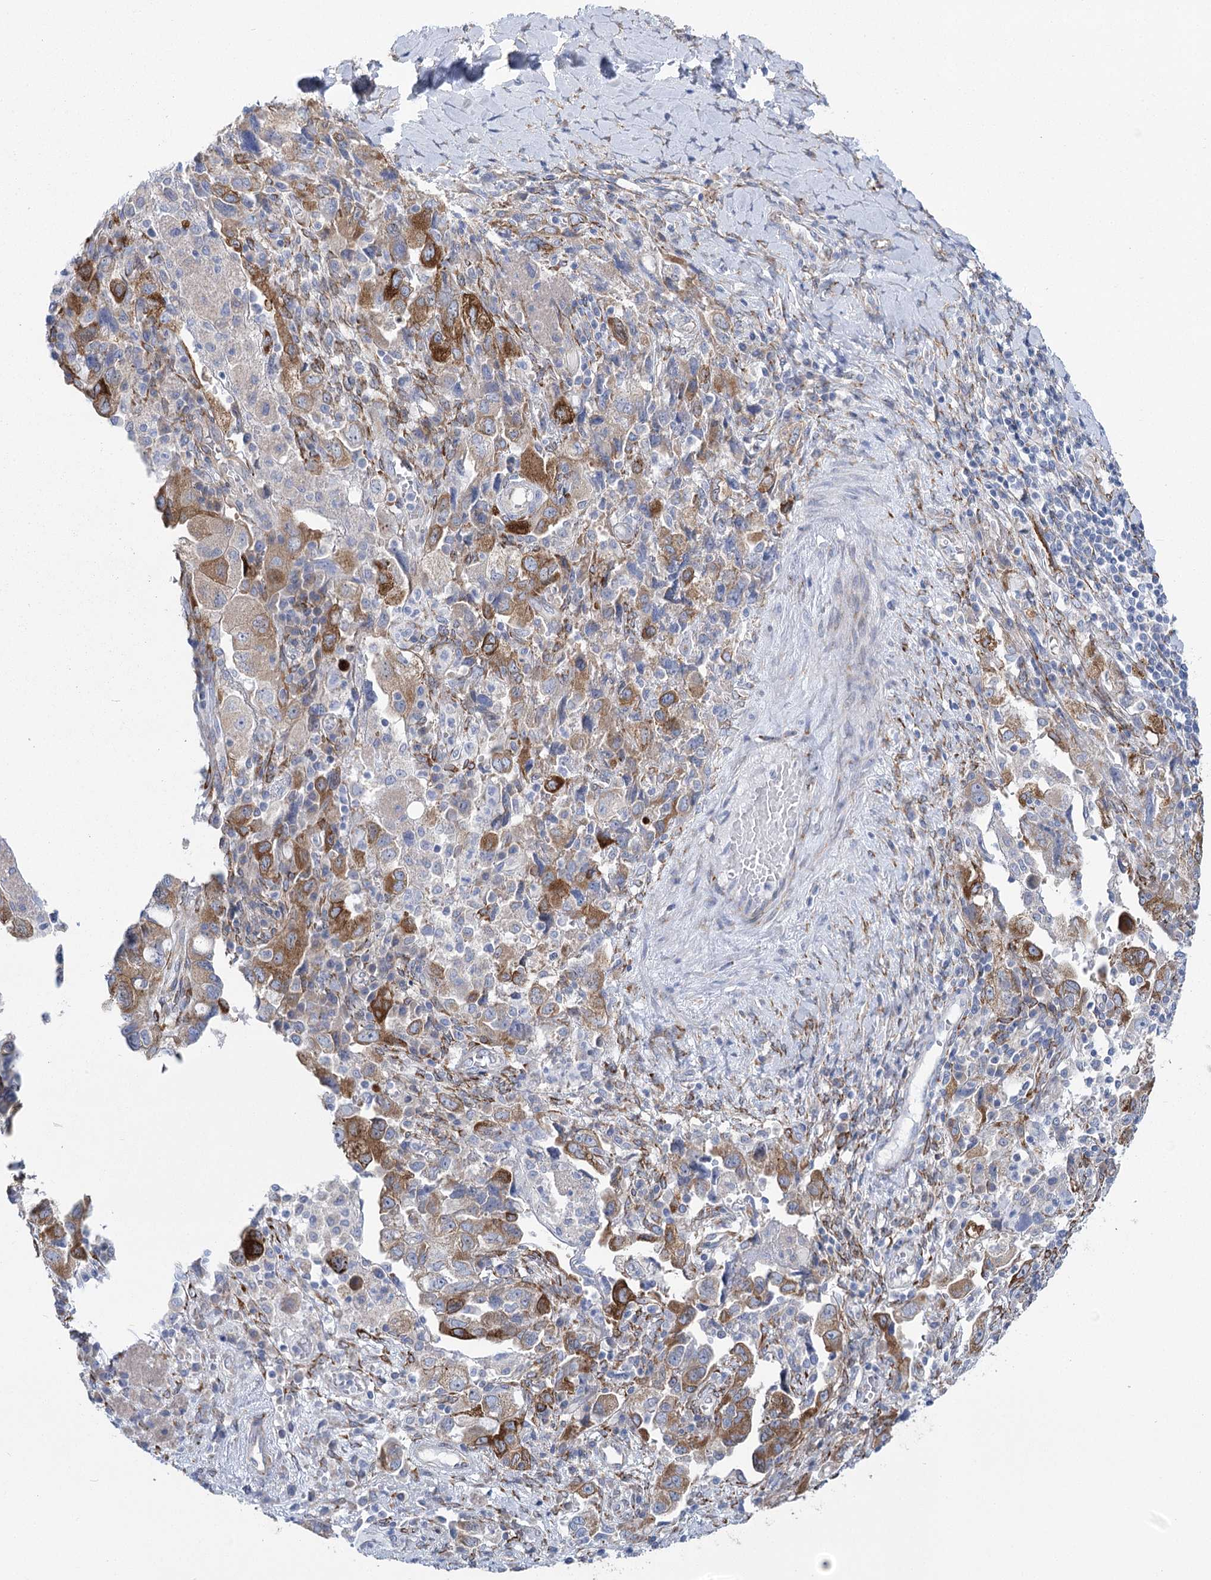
{"staining": {"intensity": "moderate", "quantity": ">75%", "location": "cytoplasmic/membranous"}, "tissue": "ovarian cancer", "cell_type": "Tumor cells", "image_type": "cancer", "snomed": [{"axis": "morphology", "description": "Carcinoma, NOS"}, {"axis": "morphology", "description": "Cystadenocarcinoma, serous, NOS"}, {"axis": "topography", "description": "Ovary"}], "caption": "This histopathology image shows immunohistochemistry (IHC) staining of human ovarian serous cystadenocarcinoma, with medium moderate cytoplasmic/membranous positivity in about >75% of tumor cells.", "gene": "YTHDC2", "patient": {"sex": "female", "age": 69}}